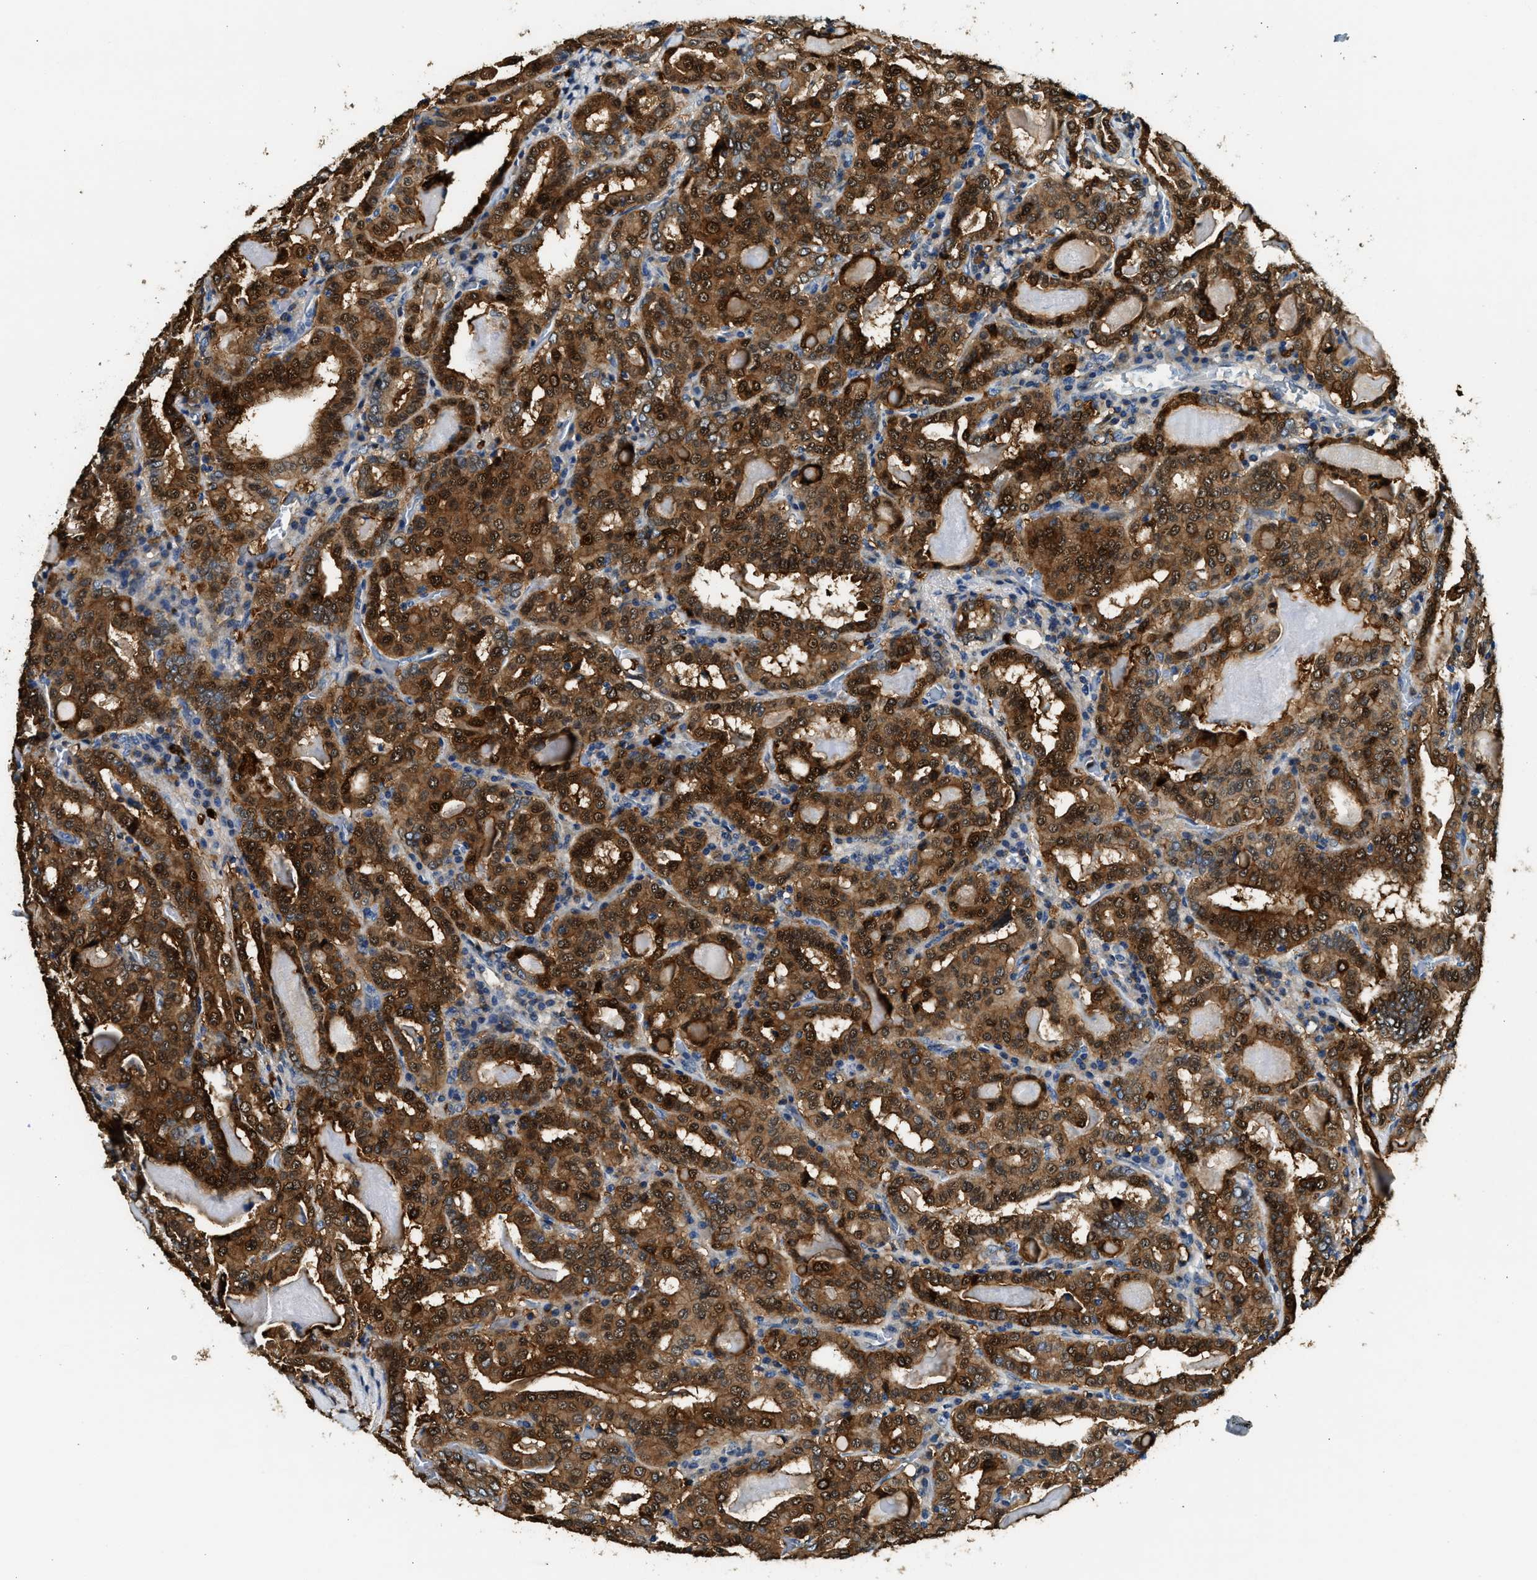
{"staining": {"intensity": "strong", "quantity": ">75%", "location": "cytoplasmic/membranous,nuclear"}, "tissue": "thyroid cancer", "cell_type": "Tumor cells", "image_type": "cancer", "snomed": [{"axis": "morphology", "description": "Papillary adenocarcinoma, NOS"}, {"axis": "topography", "description": "Thyroid gland"}], "caption": "Thyroid cancer (papillary adenocarcinoma) stained with immunohistochemistry exhibits strong cytoplasmic/membranous and nuclear staining in about >75% of tumor cells.", "gene": "ANXA3", "patient": {"sex": "female", "age": 42}}